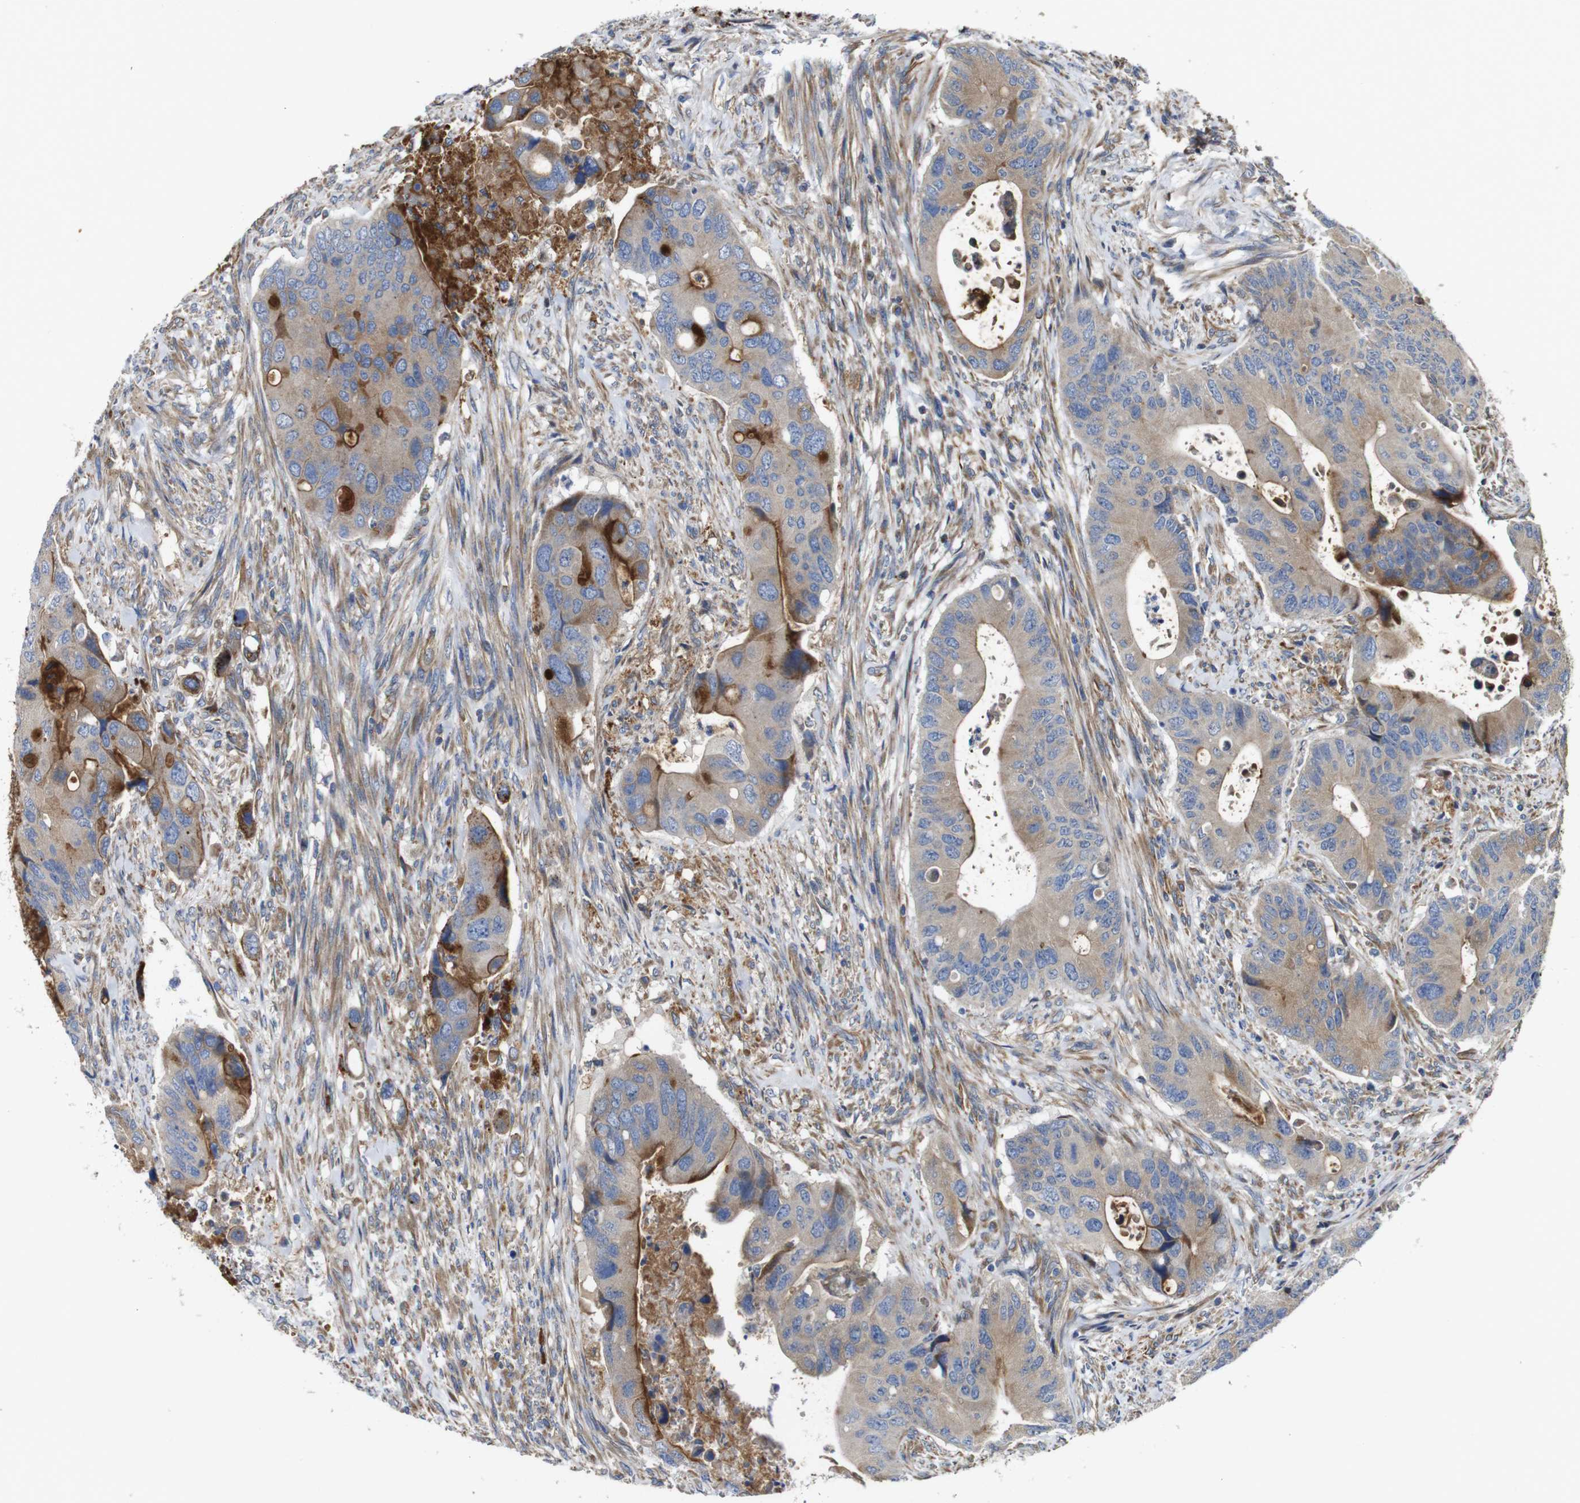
{"staining": {"intensity": "moderate", "quantity": ">75%", "location": "cytoplasmic/membranous"}, "tissue": "colorectal cancer", "cell_type": "Tumor cells", "image_type": "cancer", "snomed": [{"axis": "morphology", "description": "Adenocarcinoma, NOS"}, {"axis": "topography", "description": "Rectum"}], "caption": "Moderate cytoplasmic/membranous protein expression is appreciated in about >75% of tumor cells in adenocarcinoma (colorectal).", "gene": "POMK", "patient": {"sex": "female", "age": 57}}